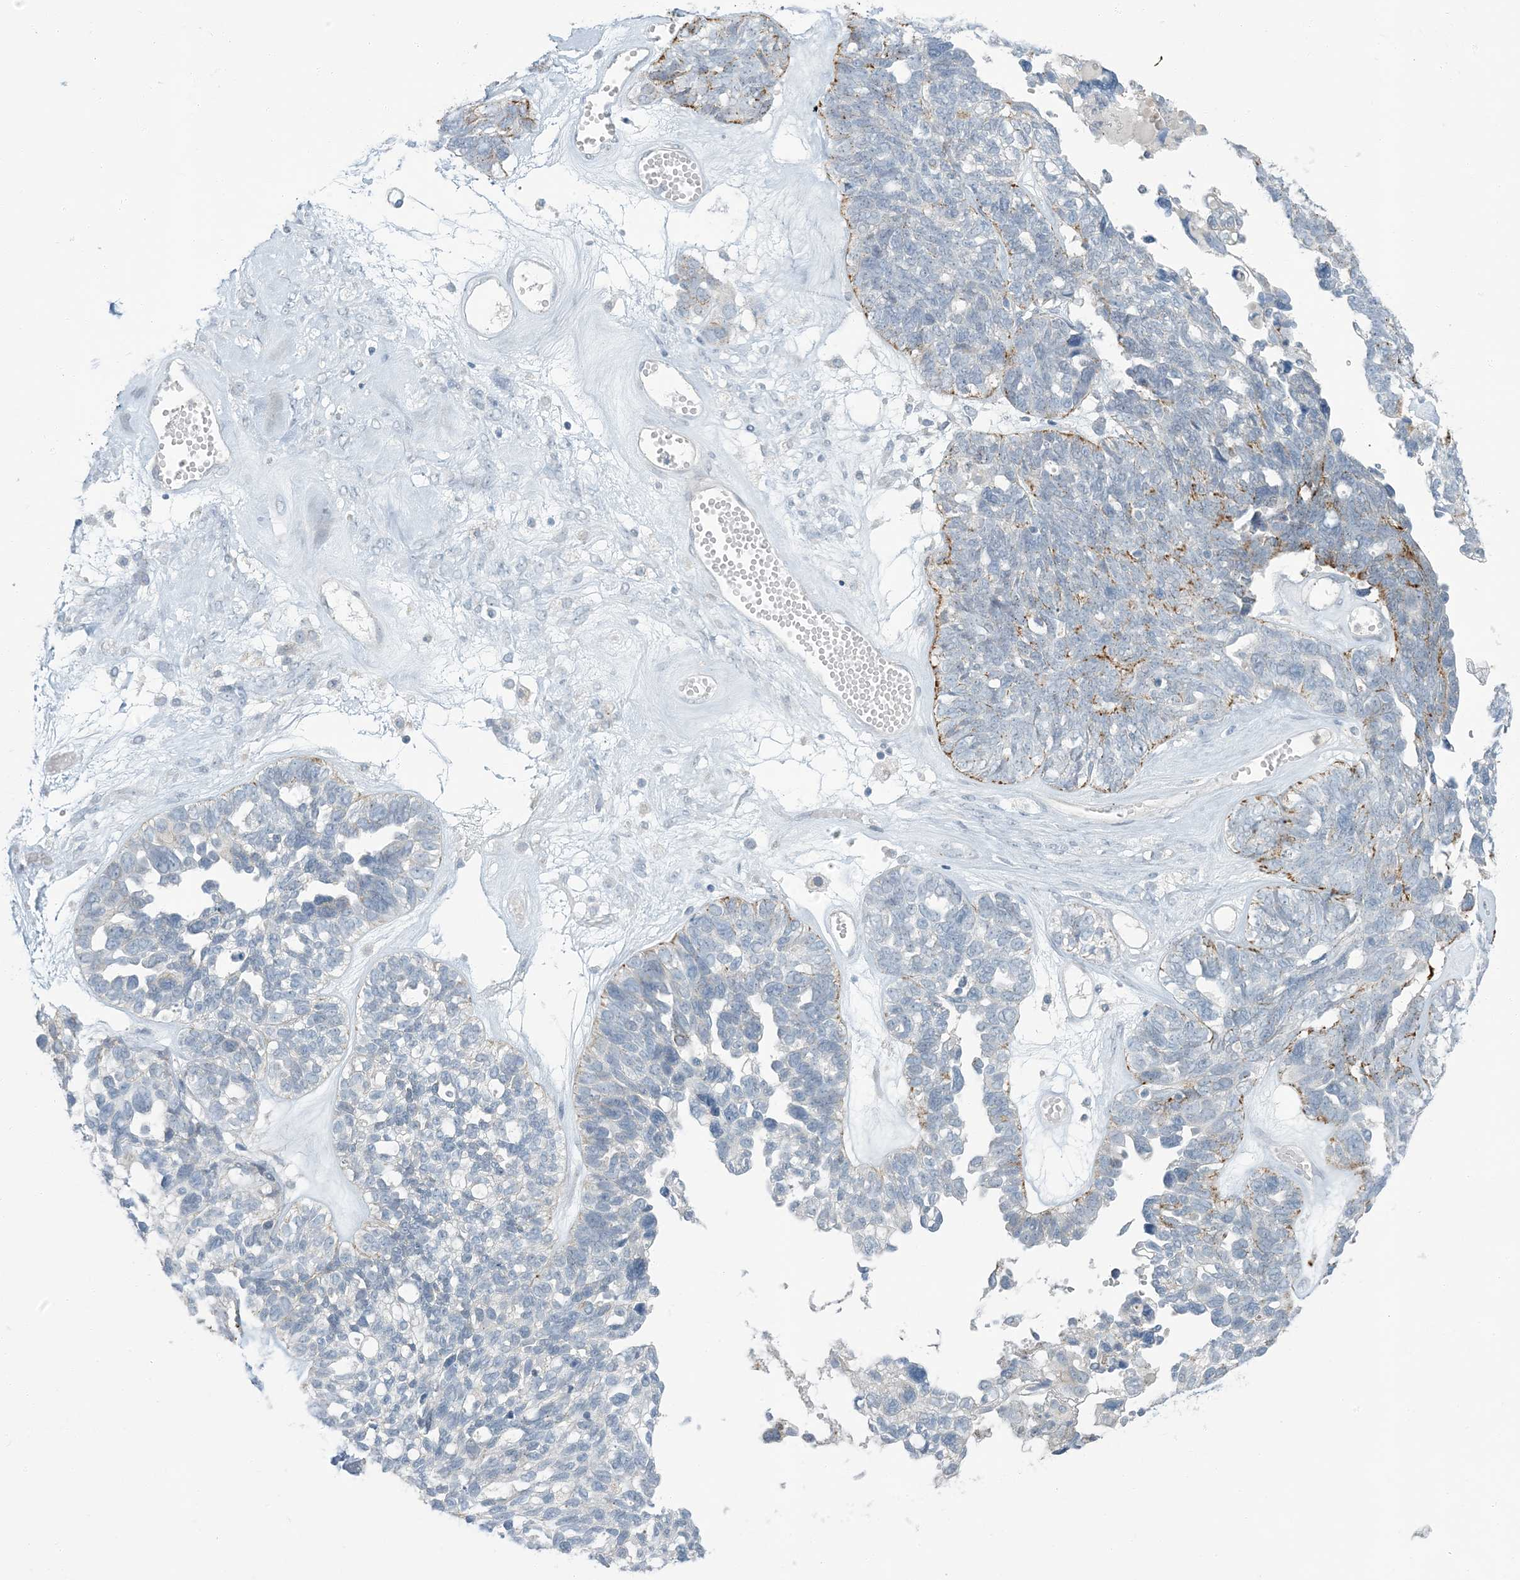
{"staining": {"intensity": "negative", "quantity": "none", "location": "none"}, "tissue": "ovarian cancer", "cell_type": "Tumor cells", "image_type": "cancer", "snomed": [{"axis": "morphology", "description": "Cystadenocarcinoma, serous, NOS"}, {"axis": "topography", "description": "Ovary"}], "caption": "Immunohistochemistry (IHC) histopathology image of human serous cystadenocarcinoma (ovarian) stained for a protein (brown), which demonstrates no expression in tumor cells.", "gene": "EPHA4", "patient": {"sex": "female", "age": 79}}